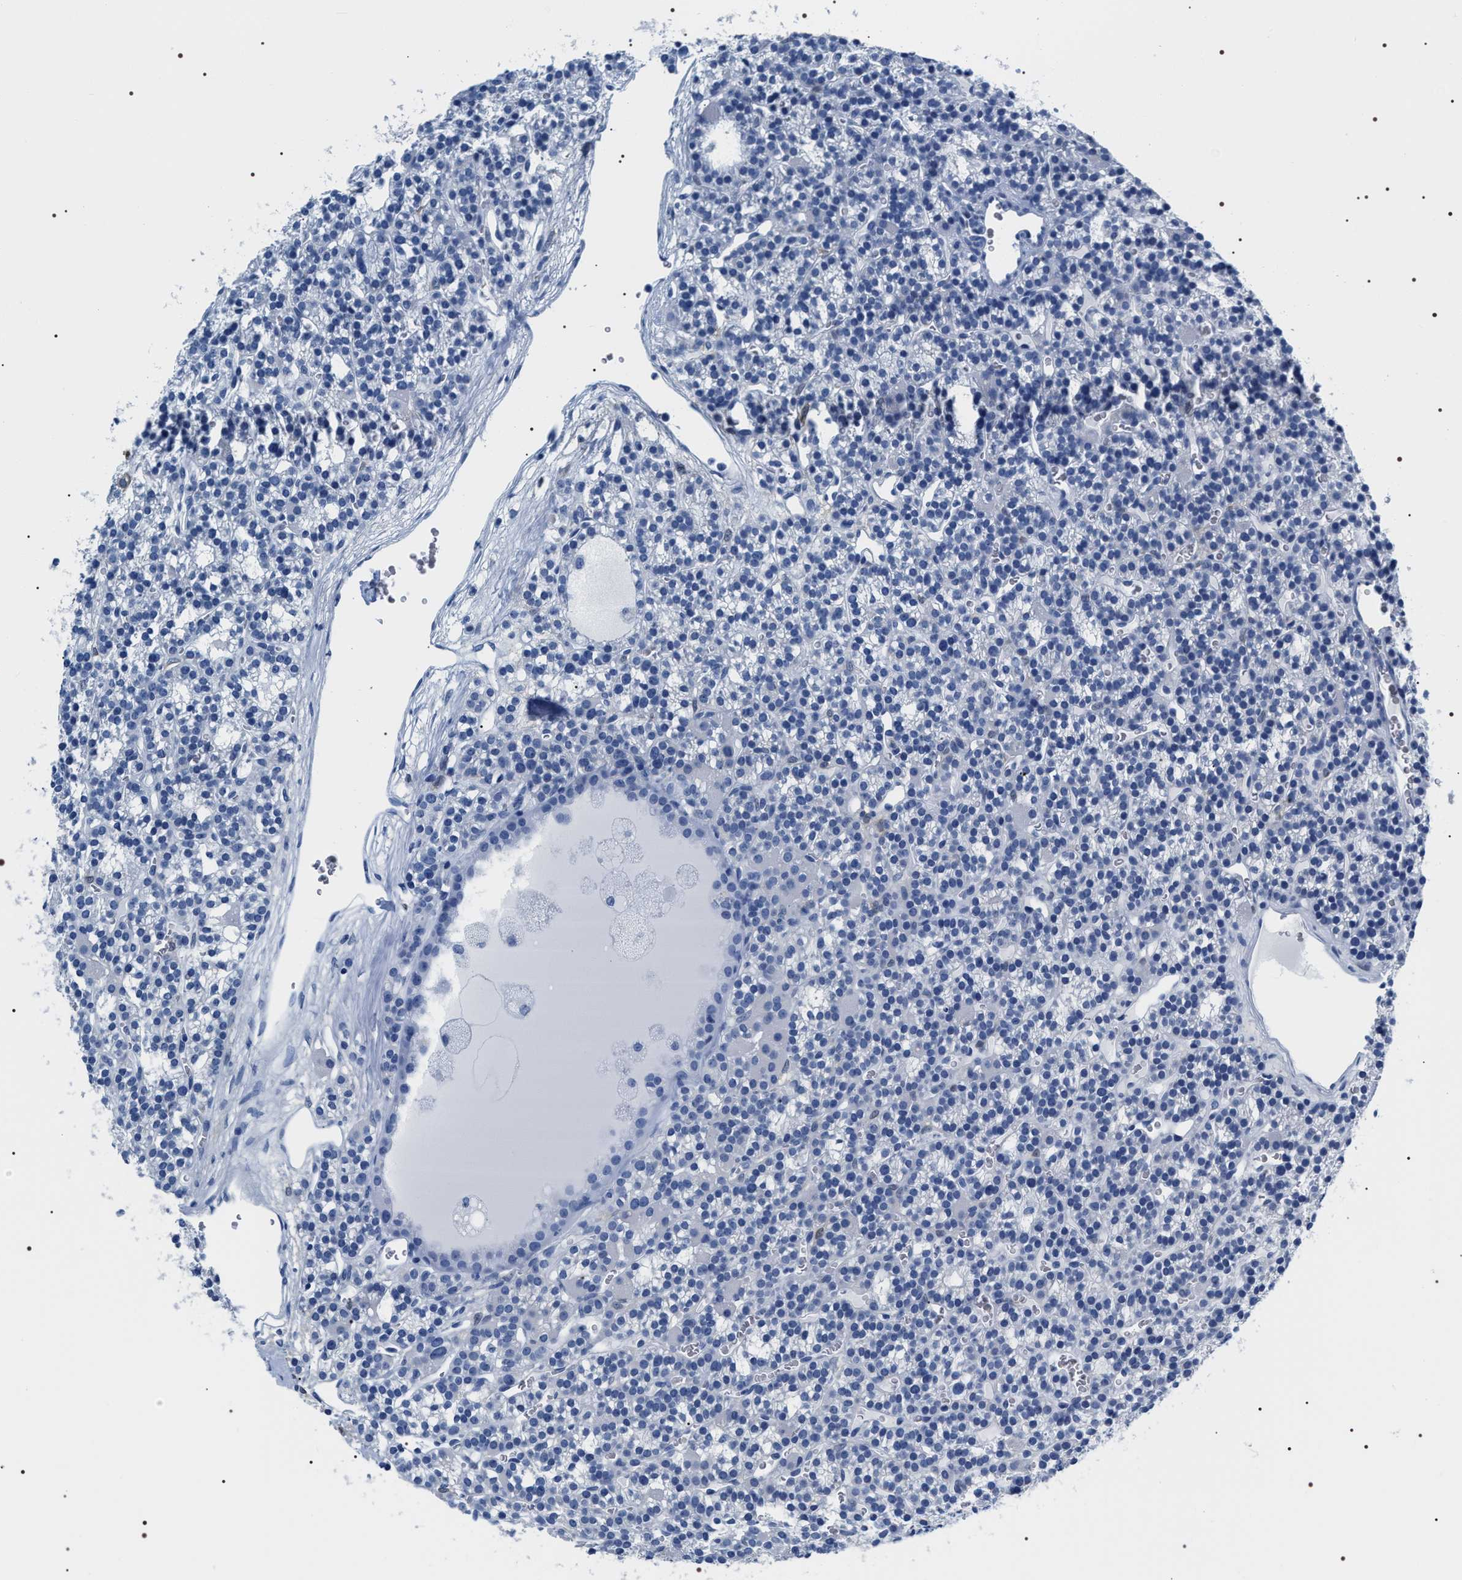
{"staining": {"intensity": "negative", "quantity": "none", "location": "none"}, "tissue": "parathyroid gland", "cell_type": "Glandular cells", "image_type": "normal", "snomed": [{"axis": "morphology", "description": "Normal tissue, NOS"}, {"axis": "morphology", "description": "Adenoma, NOS"}, {"axis": "topography", "description": "Parathyroid gland"}], "caption": "Immunohistochemical staining of unremarkable parathyroid gland displays no significant staining in glandular cells. (DAB IHC with hematoxylin counter stain).", "gene": "ADH4", "patient": {"sex": "female", "age": 58}}